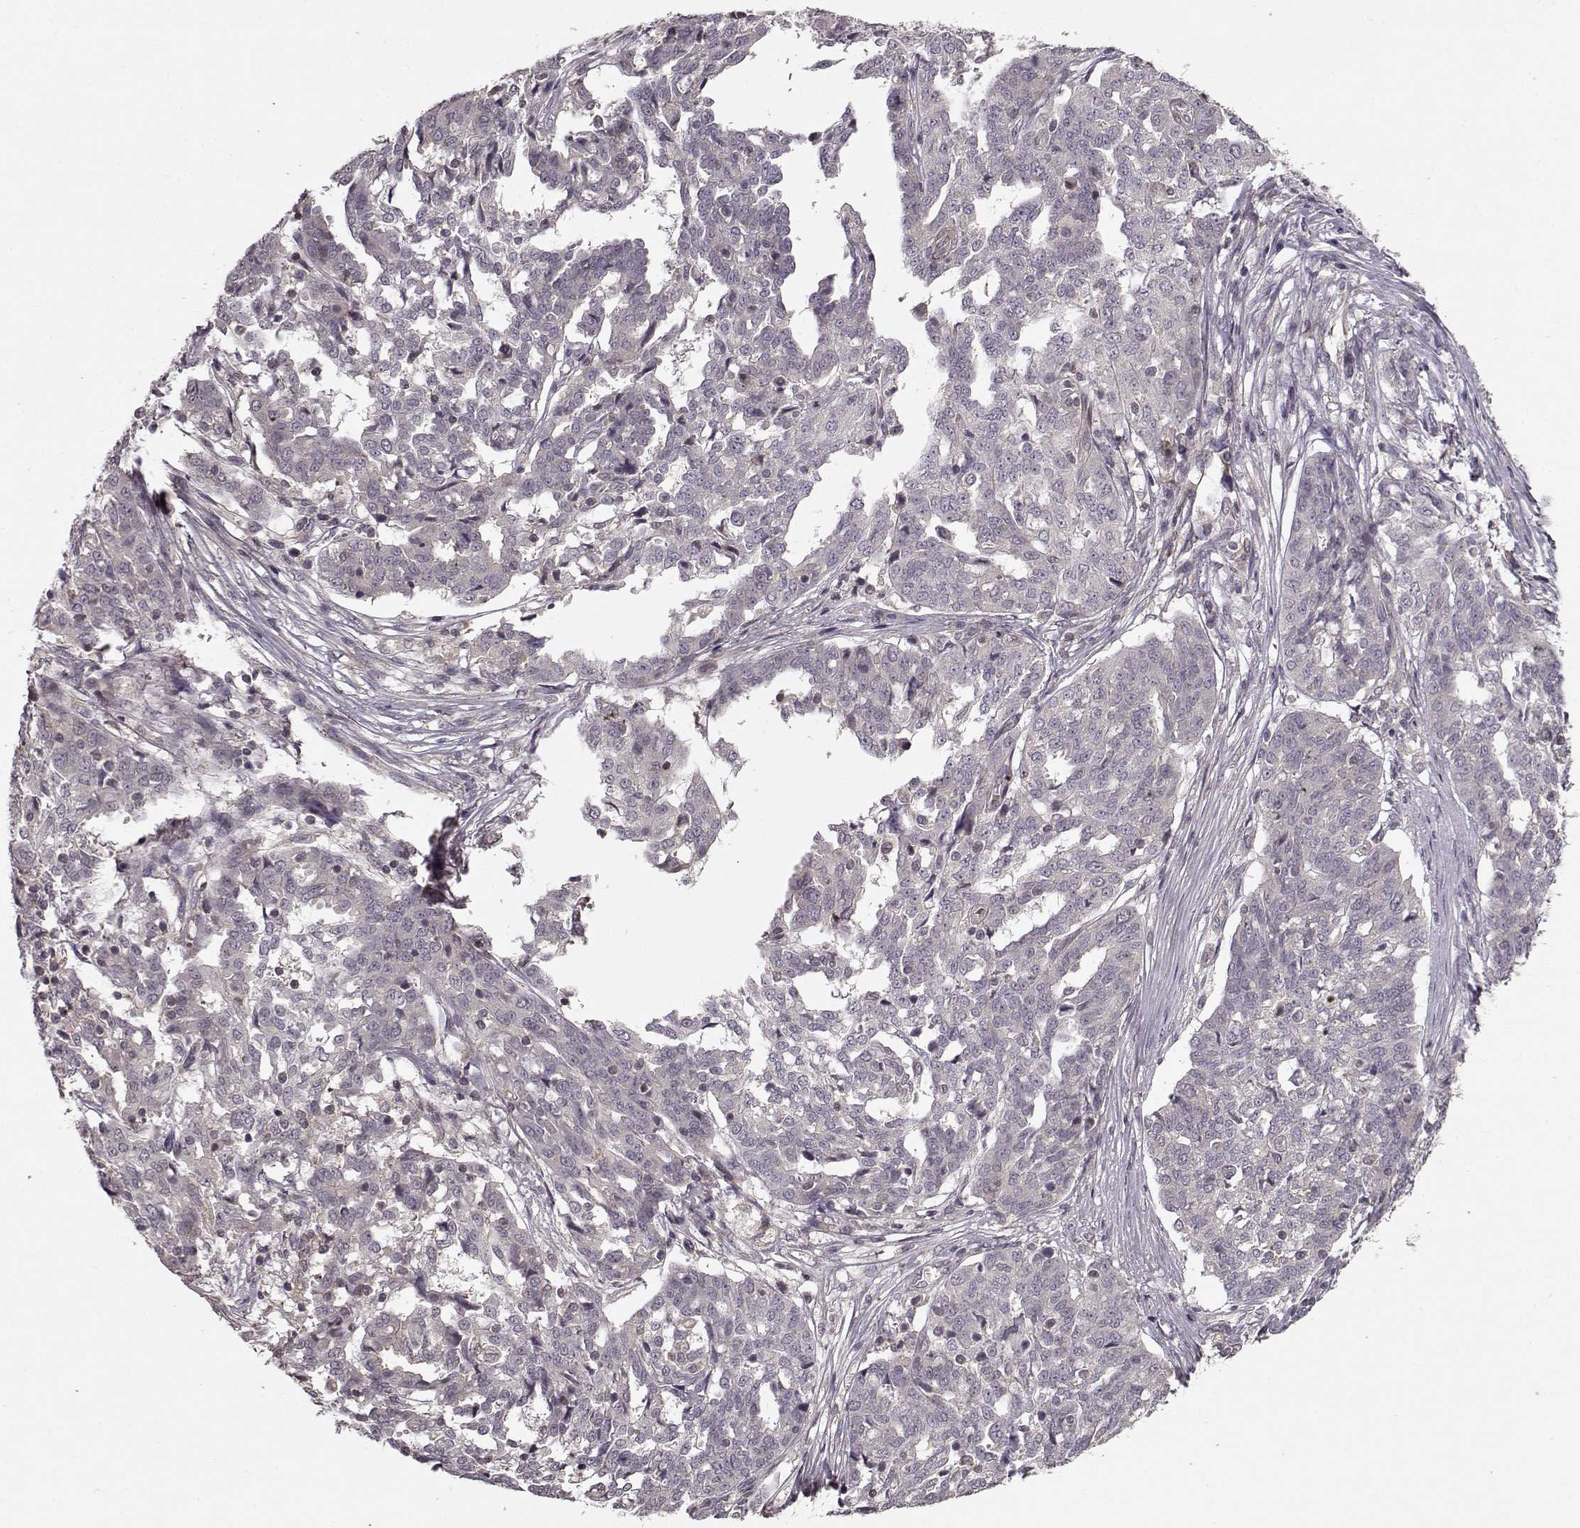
{"staining": {"intensity": "negative", "quantity": "none", "location": "none"}, "tissue": "ovarian cancer", "cell_type": "Tumor cells", "image_type": "cancer", "snomed": [{"axis": "morphology", "description": "Cystadenocarcinoma, serous, NOS"}, {"axis": "topography", "description": "Ovary"}], "caption": "Protein analysis of ovarian serous cystadenocarcinoma exhibits no significant expression in tumor cells.", "gene": "SLAIN2", "patient": {"sex": "female", "age": 67}}